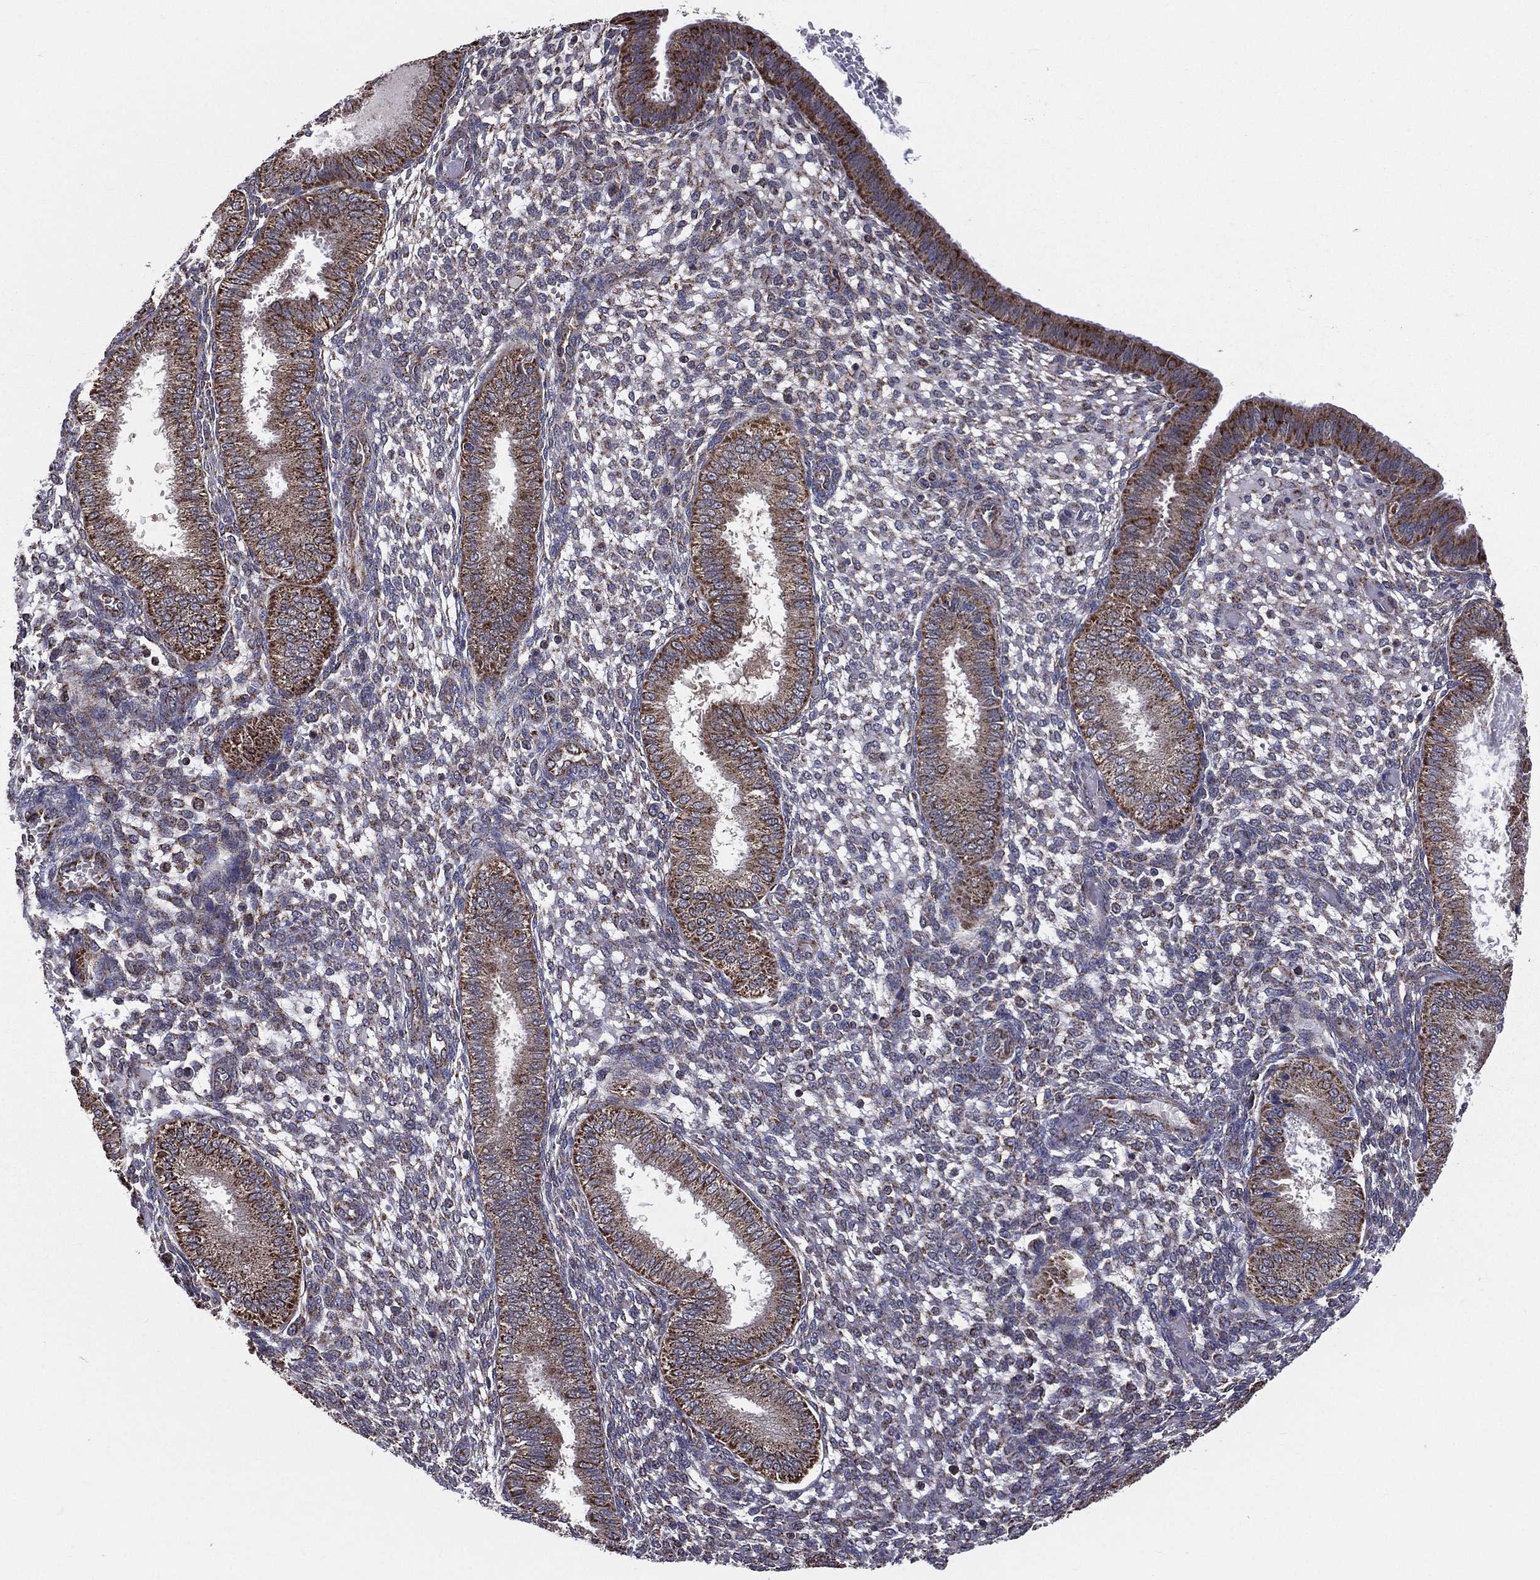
{"staining": {"intensity": "negative", "quantity": "none", "location": "none"}, "tissue": "endometrium", "cell_type": "Cells in endometrial stroma", "image_type": "normal", "snomed": [{"axis": "morphology", "description": "Normal tissue, NOS"}, {"axis": "topography", "description": "Endometrium"}], "caption": "This is an immunohistochemistry (IHC) micrograph of benign endometrium. There is no staining in cells in endometrial stroma.", "gene": "ENSG00000288684", "patient": {"sex": "female", "age": 43}}